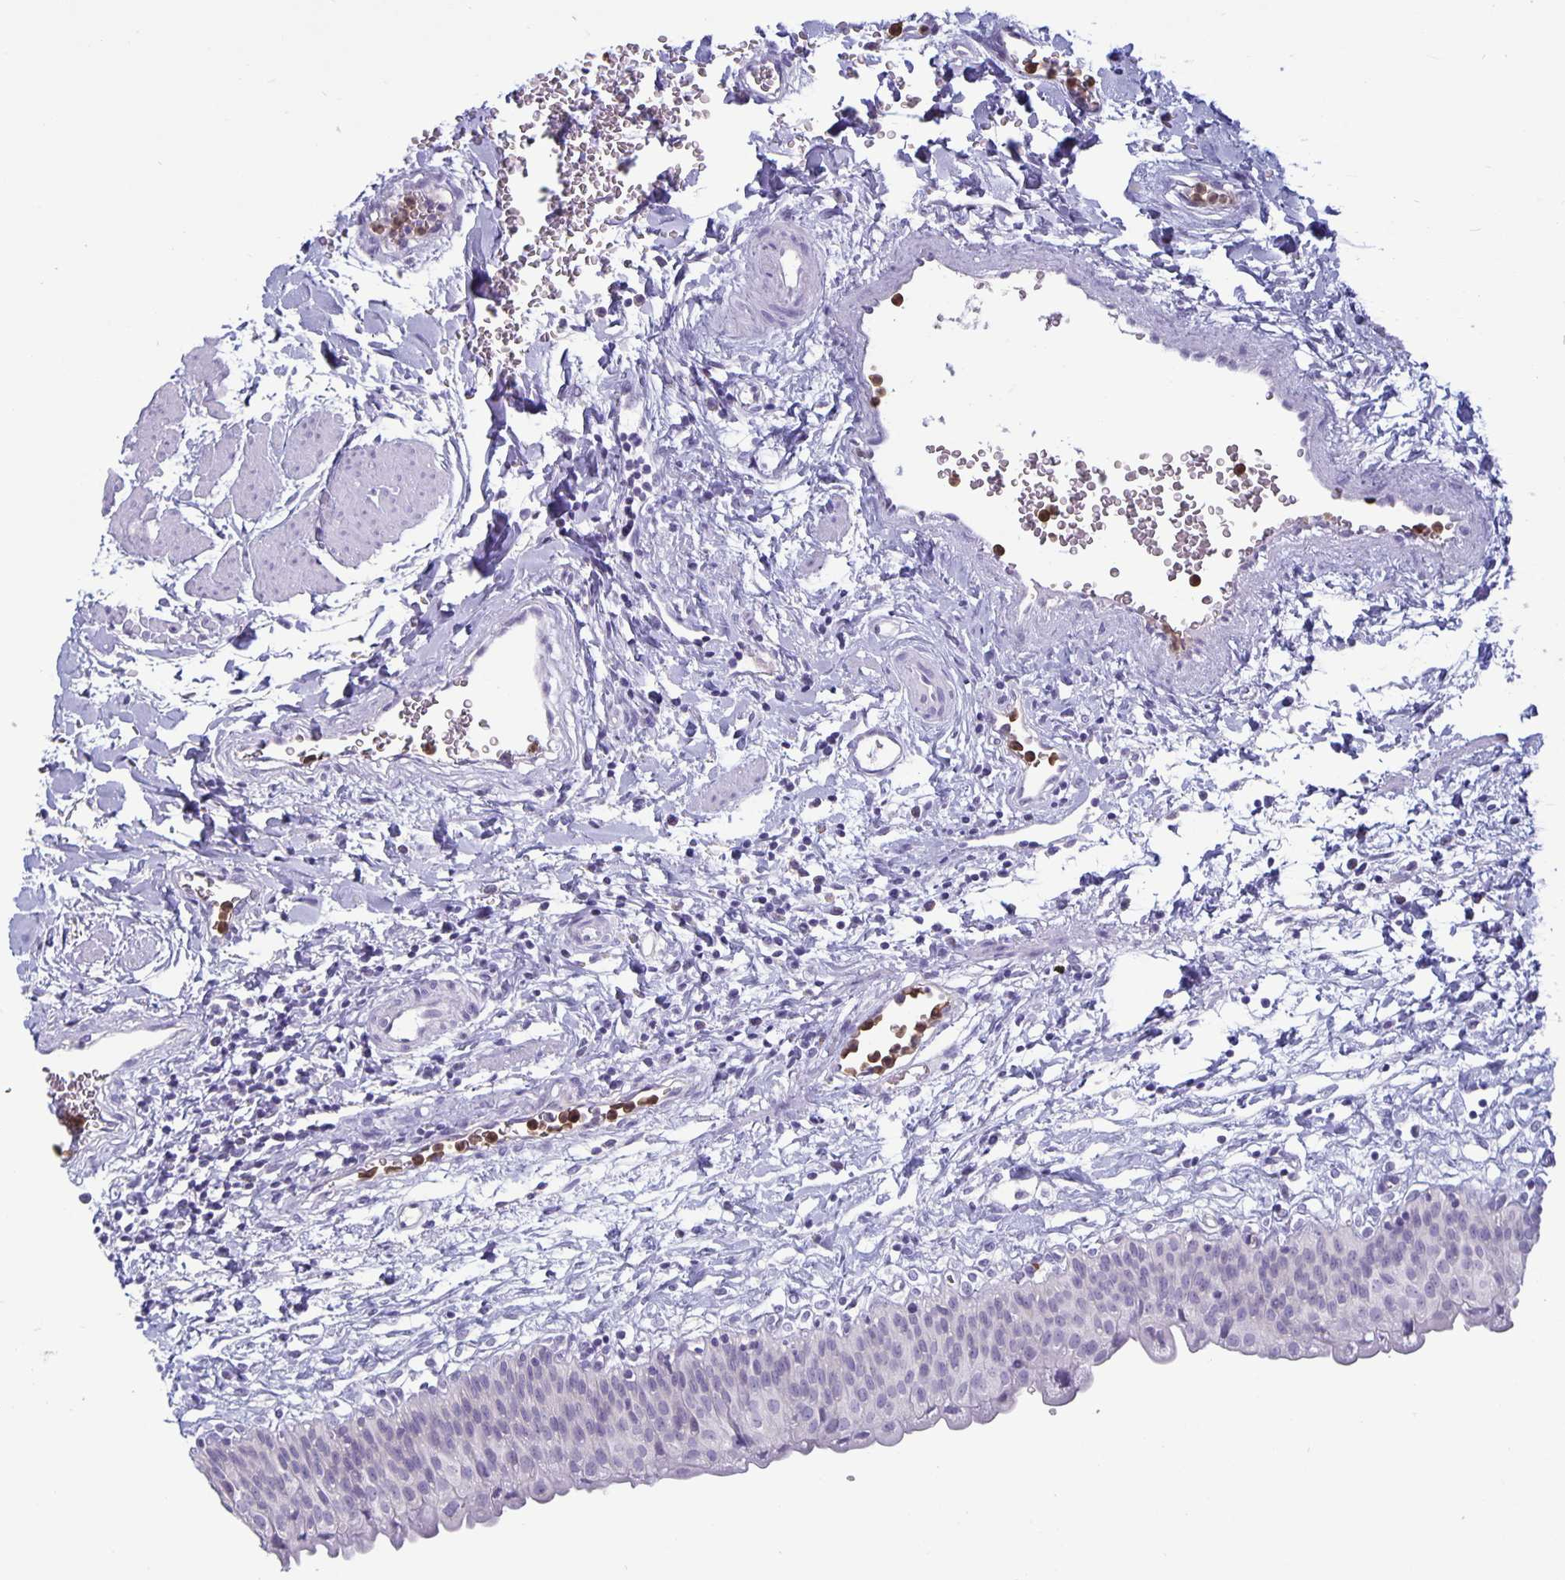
{"staining": {"intensity": "negative", "quantity": "none", "location": "none"}, "tissue": "urinary bladder", "cell_type": "Urothelial cells", "image_type": "normal", "snomed": [{"axis": "morphology", "description": "Normal tissue, NOS"}, {"axis": "topography", "description": "Urinary bladder"}], "caption": "Urothelial cells show no significant protein staining in benign urinary bladder.", "gene": "PLCB3", "patient": {"sex": "male", "age": 55}}